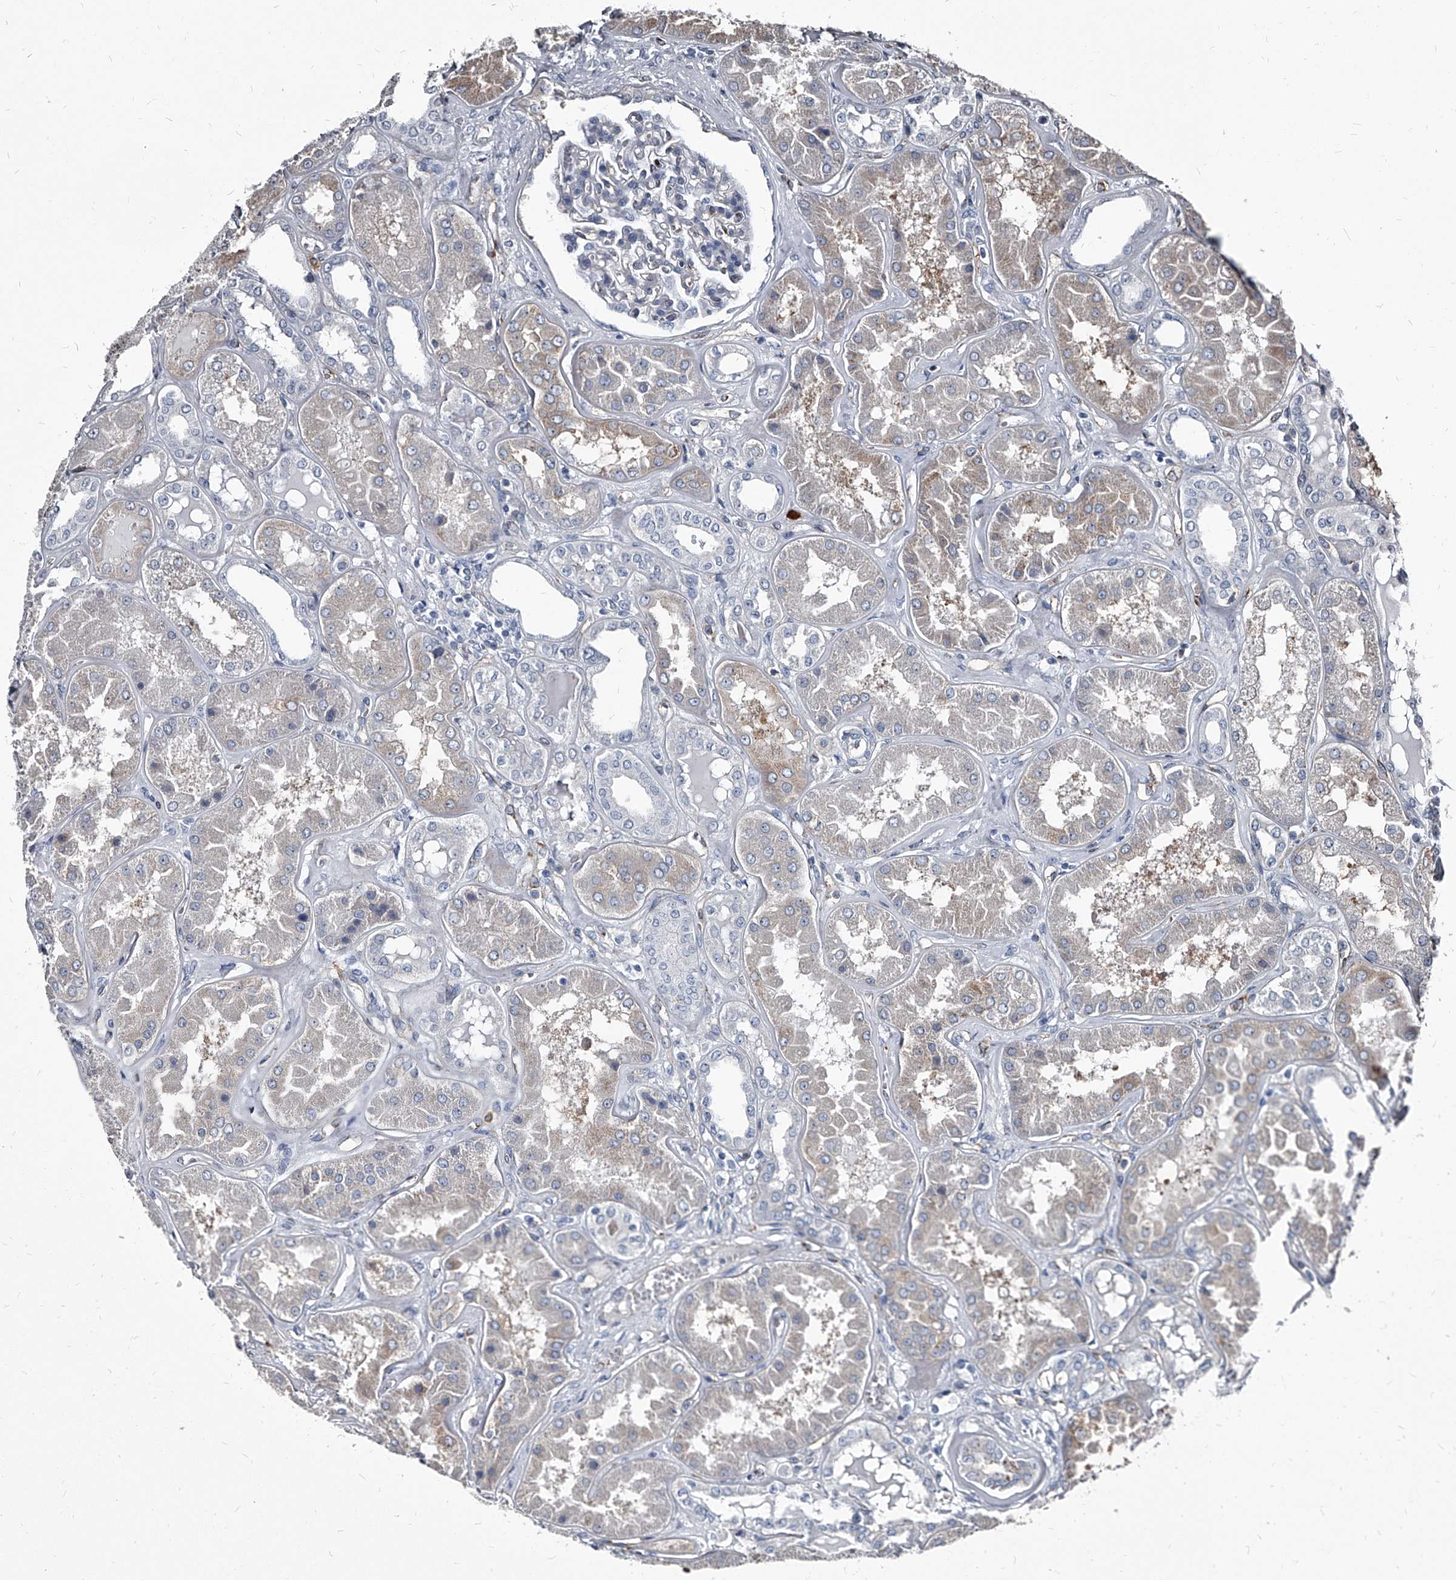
{"staining": {"intensity": "negative", "quantity": "none", "location": "none"}, "tissue": "kidney", "cell_type": "Cells in glomeruli", "image_type": "normal", "snomed": [{"axis": "morphology", "description": "Normal tissue, NOS"}, {"axis": "topography", "description": "Kidney"}], "caption": "Cells in glomeruli are negative for protein expression in benign human kidney. (IHC, brightfield microscopy, high magnification).", "gene": "PGLYRP3", "patient": {"sex": "female", "age": 56}}